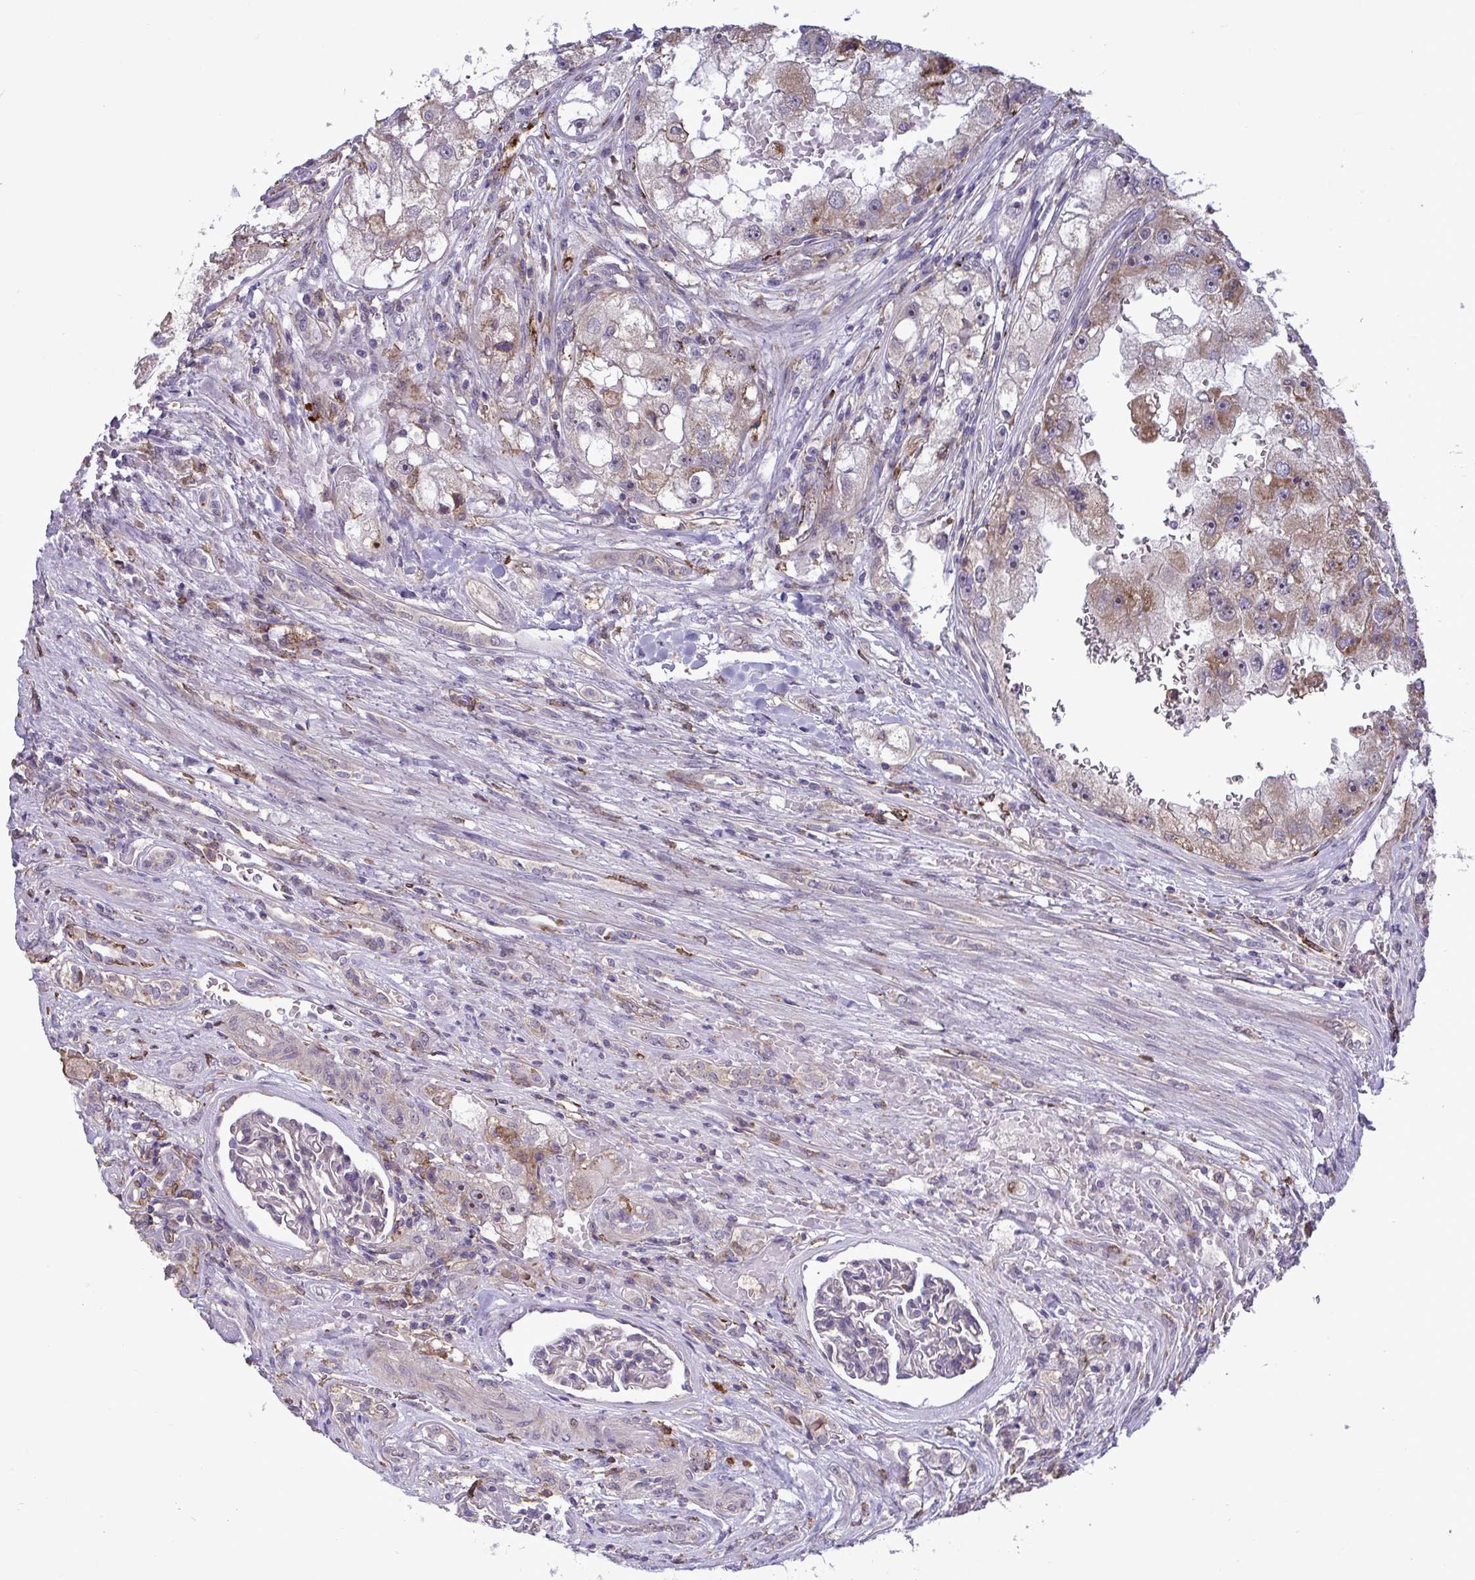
{"staining": {"intensity": "moderate", "quantity": "25%-75%", "location": "cytoplasmic/membranous,nuclear"}, "tissue": "renal cancer", "cell_type": "Tumor cells", "image_type": "cancer", "snomed": [{"axis": "morphology", "description": "Adenocarcinoma, NOS"}, {"axis": "topography", "description": "Kidney"}], "caption": "Renal adenocarcinoma stained with DAB (3,3'-diaminobenzidine) immunohistochemistry (IHC) reveals medium levels of moderate cytoplasmic/membranous and nuclear positivity in approximately 25%-75% of tumor cells.", "gene": "CD101", "patient": {"sex": "male", "age": 63}}